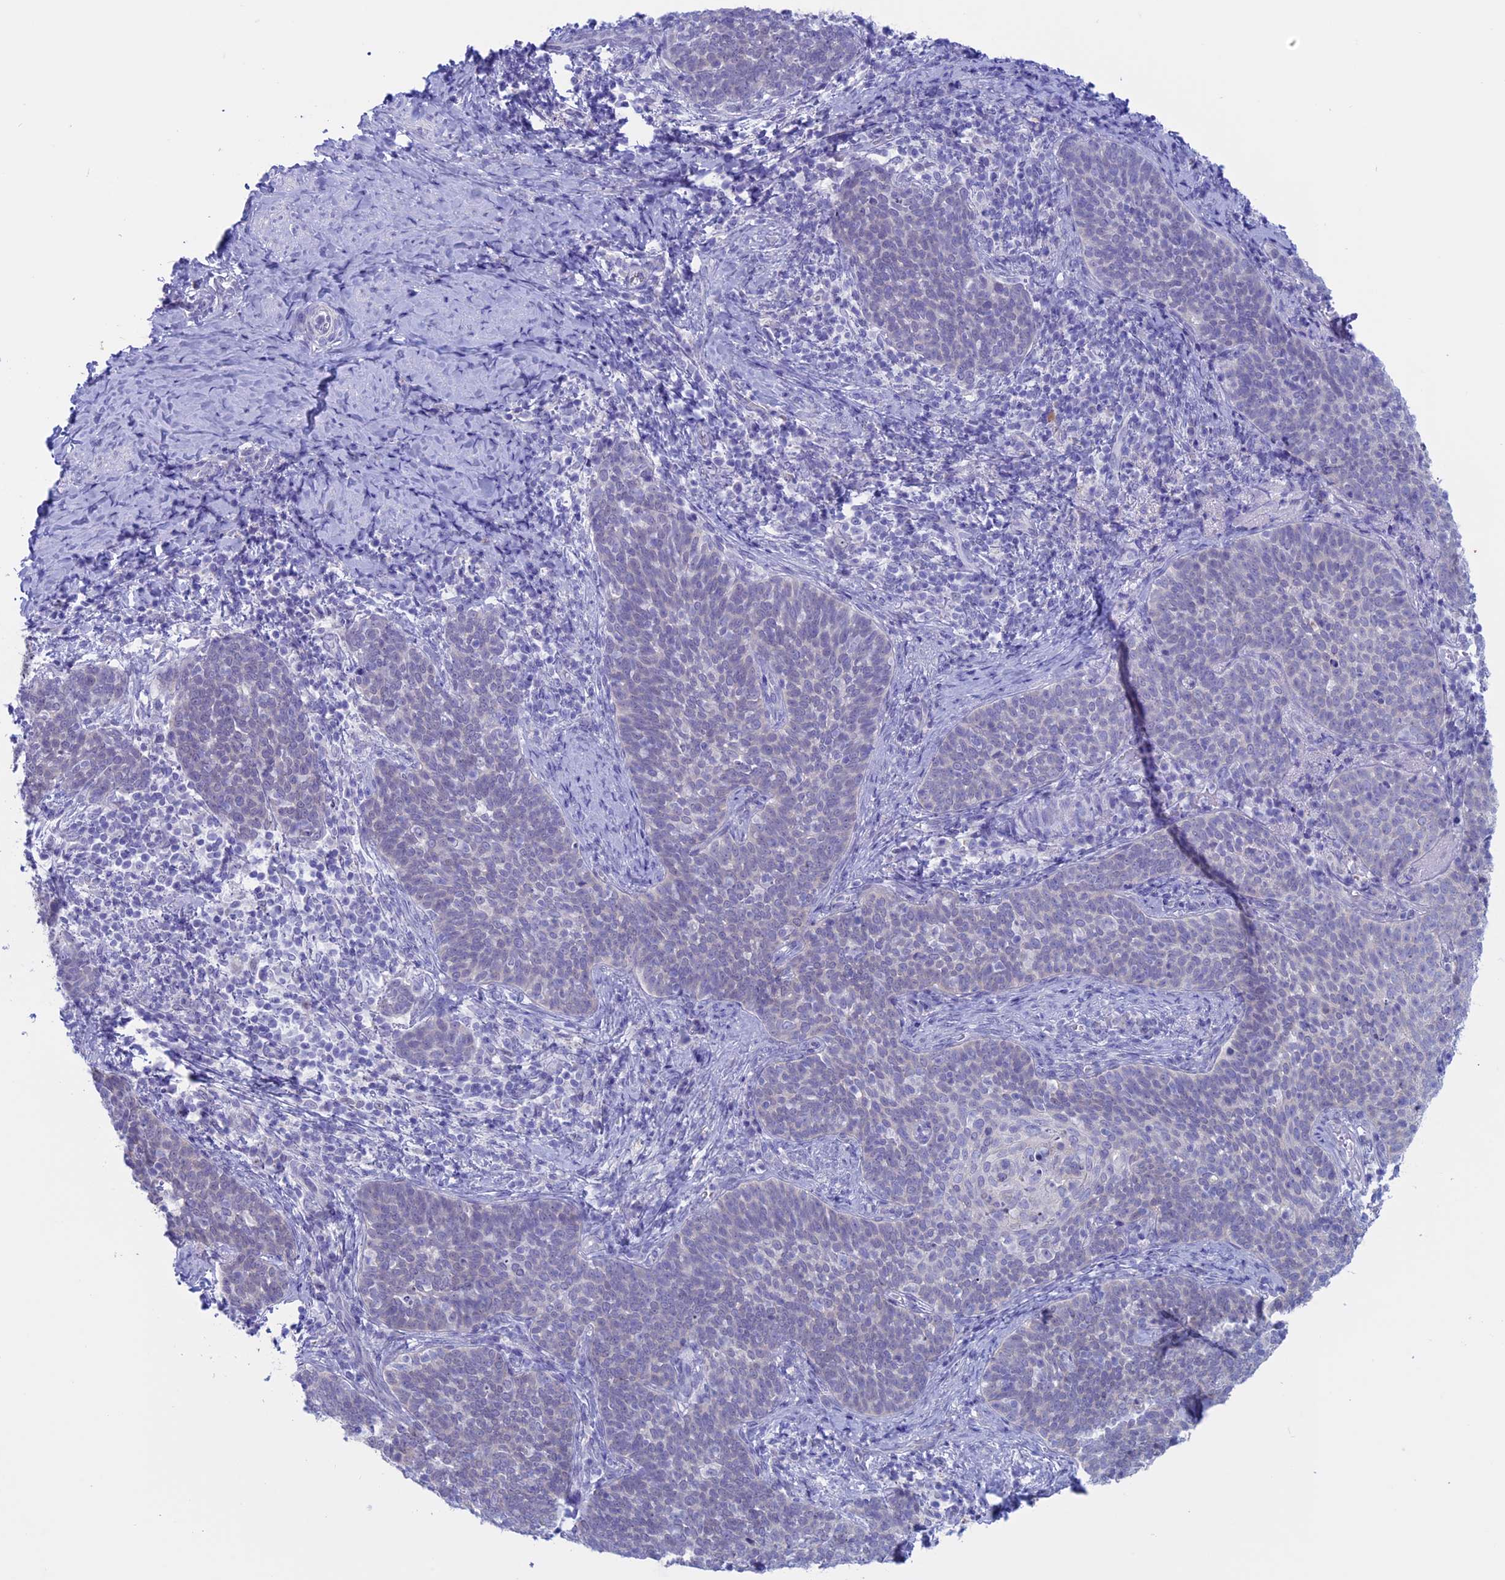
{"staining": {"intensity": "negative", "quantity": "none", "location": "none"}, "tissue": "cervical cancer", "cell_type": "Tumor cells", "image_type": "cancer", "snomed": [{"axis": "morphology", "description": "Normal tissue, NOS"}, {"axis": "morphology", "description": "Squamous cell carcinoma, NOS"}, {"axis": "topography", "description": "Cervix"}], "caption": "A micrograph of human cervical cancer is negative for staining in tumor cells.", "gene": "LHFPL2", "patient": {"sex": "female", "age": 39}}